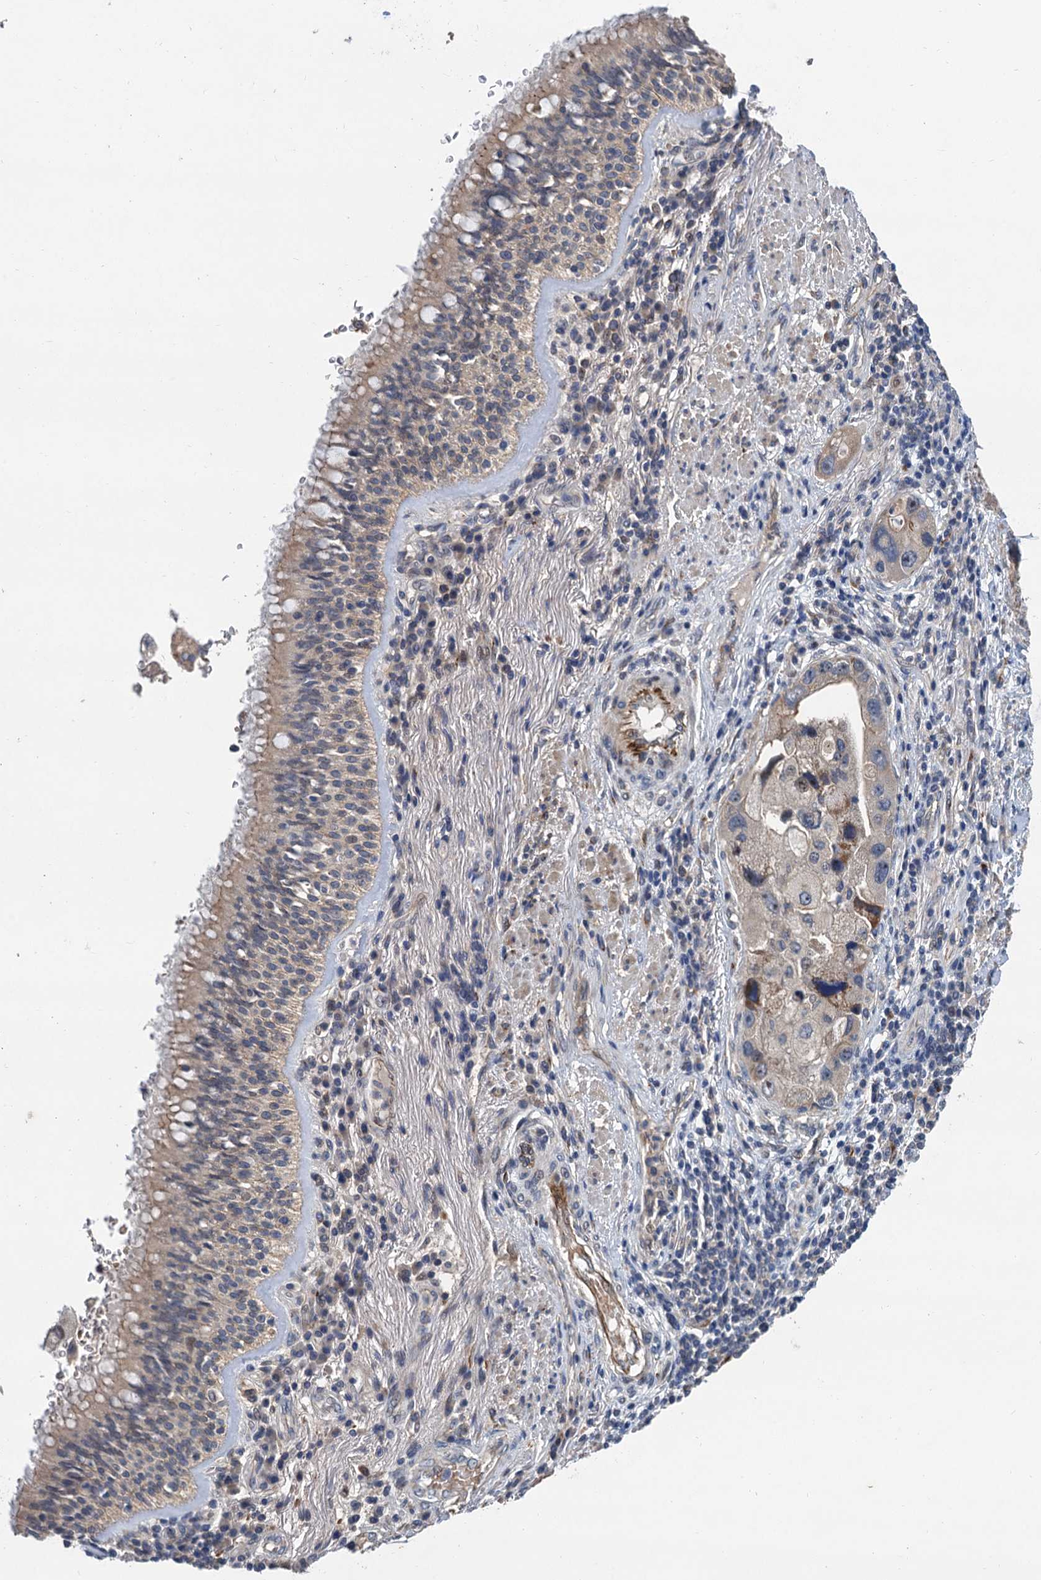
{"staining": {"intensity": "weak", "quantity": "<25%", "location": "cytoplasmic/membranous"}, "tissue": "lung cancer", "cell_type": "Tumor cells", "image_type": "cancer", "snomed": [{"axis": "morphology", "description": "Adenocarcinoma, NOS"}, {"axis": "topography", "description": "Lung"}], "caption": "A photomicrograph of lung adenocarcinoma stained for a protein displays no brown staining in tumor cells.", "gene": "TRAF7", "patient": {"sex": "female", "age": 54}}